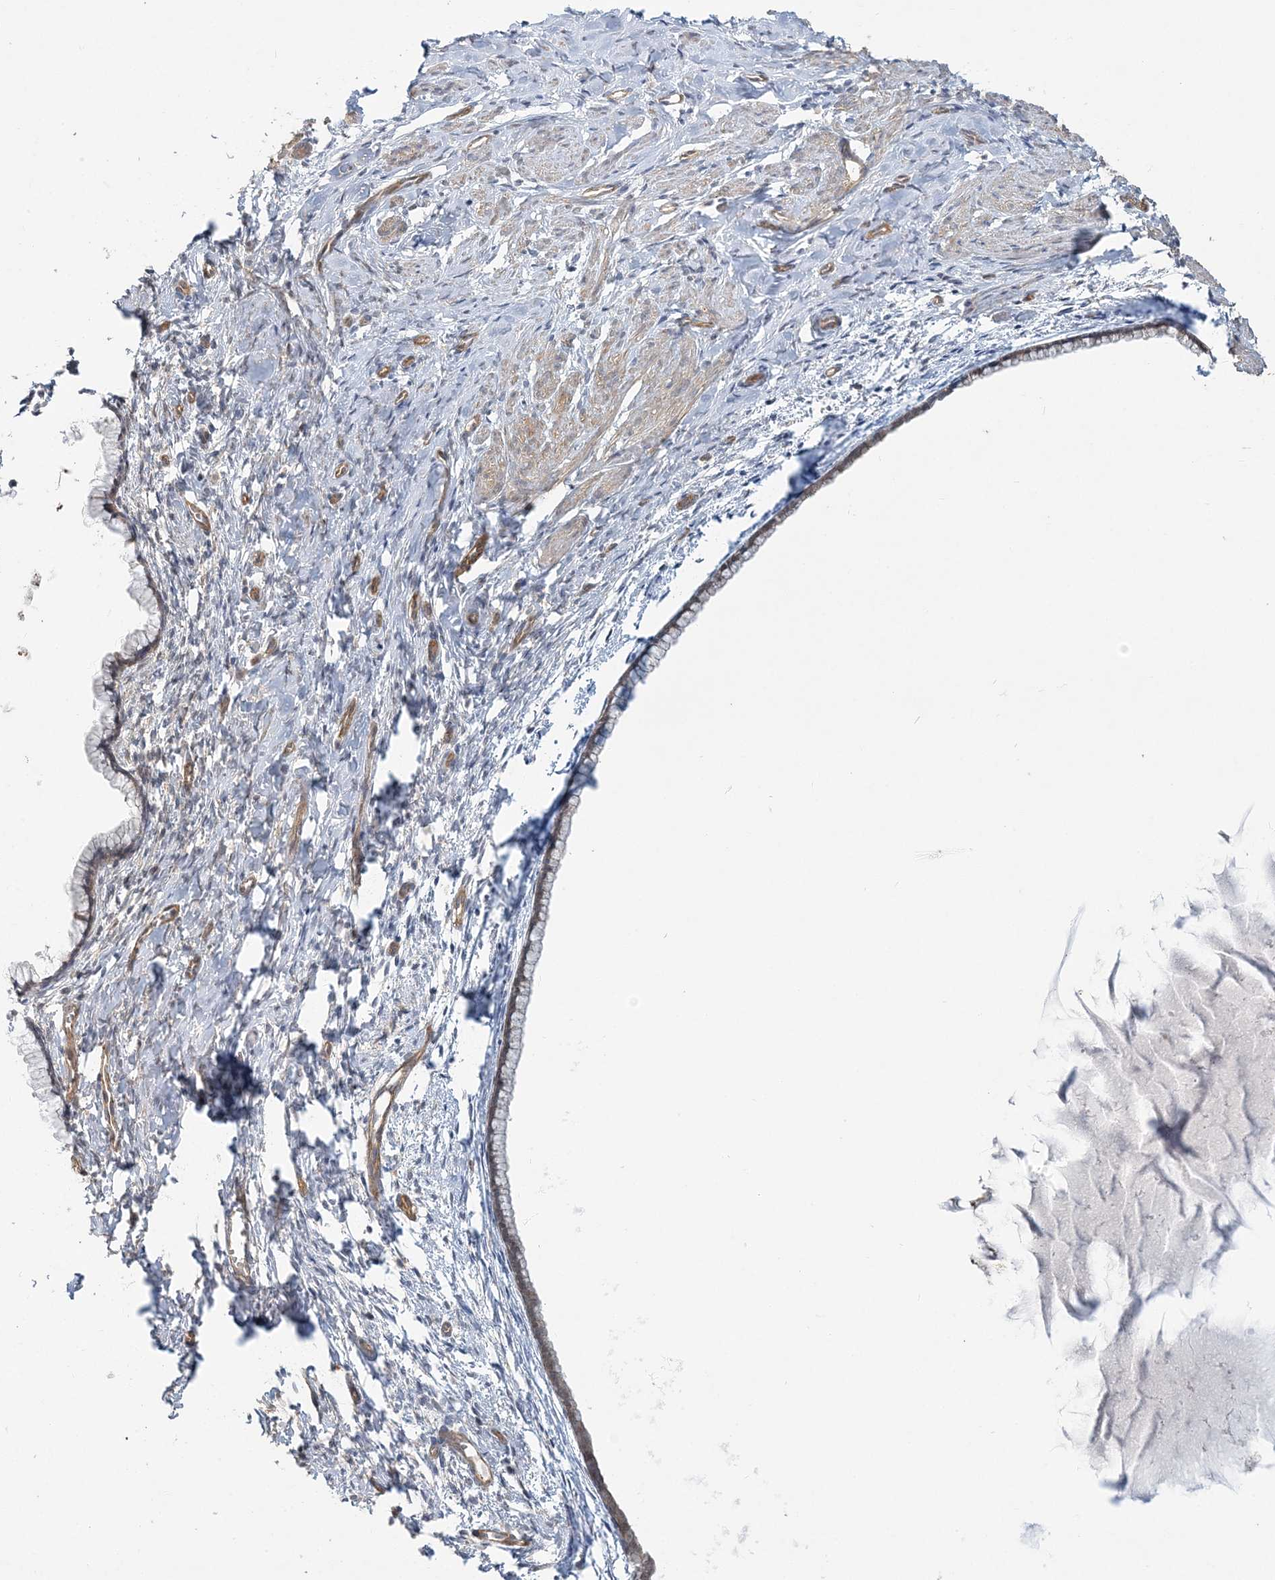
{"staining": {"intensity": "weak", "quantity": "<25%", "location": "cytoplasmic/membranous"}, "tissue": "cervix", "cell_type": "Glandular cells", "image_type": "normal", "snomed": [{"axis": "morphology", "description": "Normal tissue, NOS"}, {"axis": "topography", "description": "Cervix"}], "caption": "This is an IHC micrograph of normal human cervix. There is no positivity in glandular cells.", "gene": "MAT2B", "patient": {"sex": "female", "age": 75}}